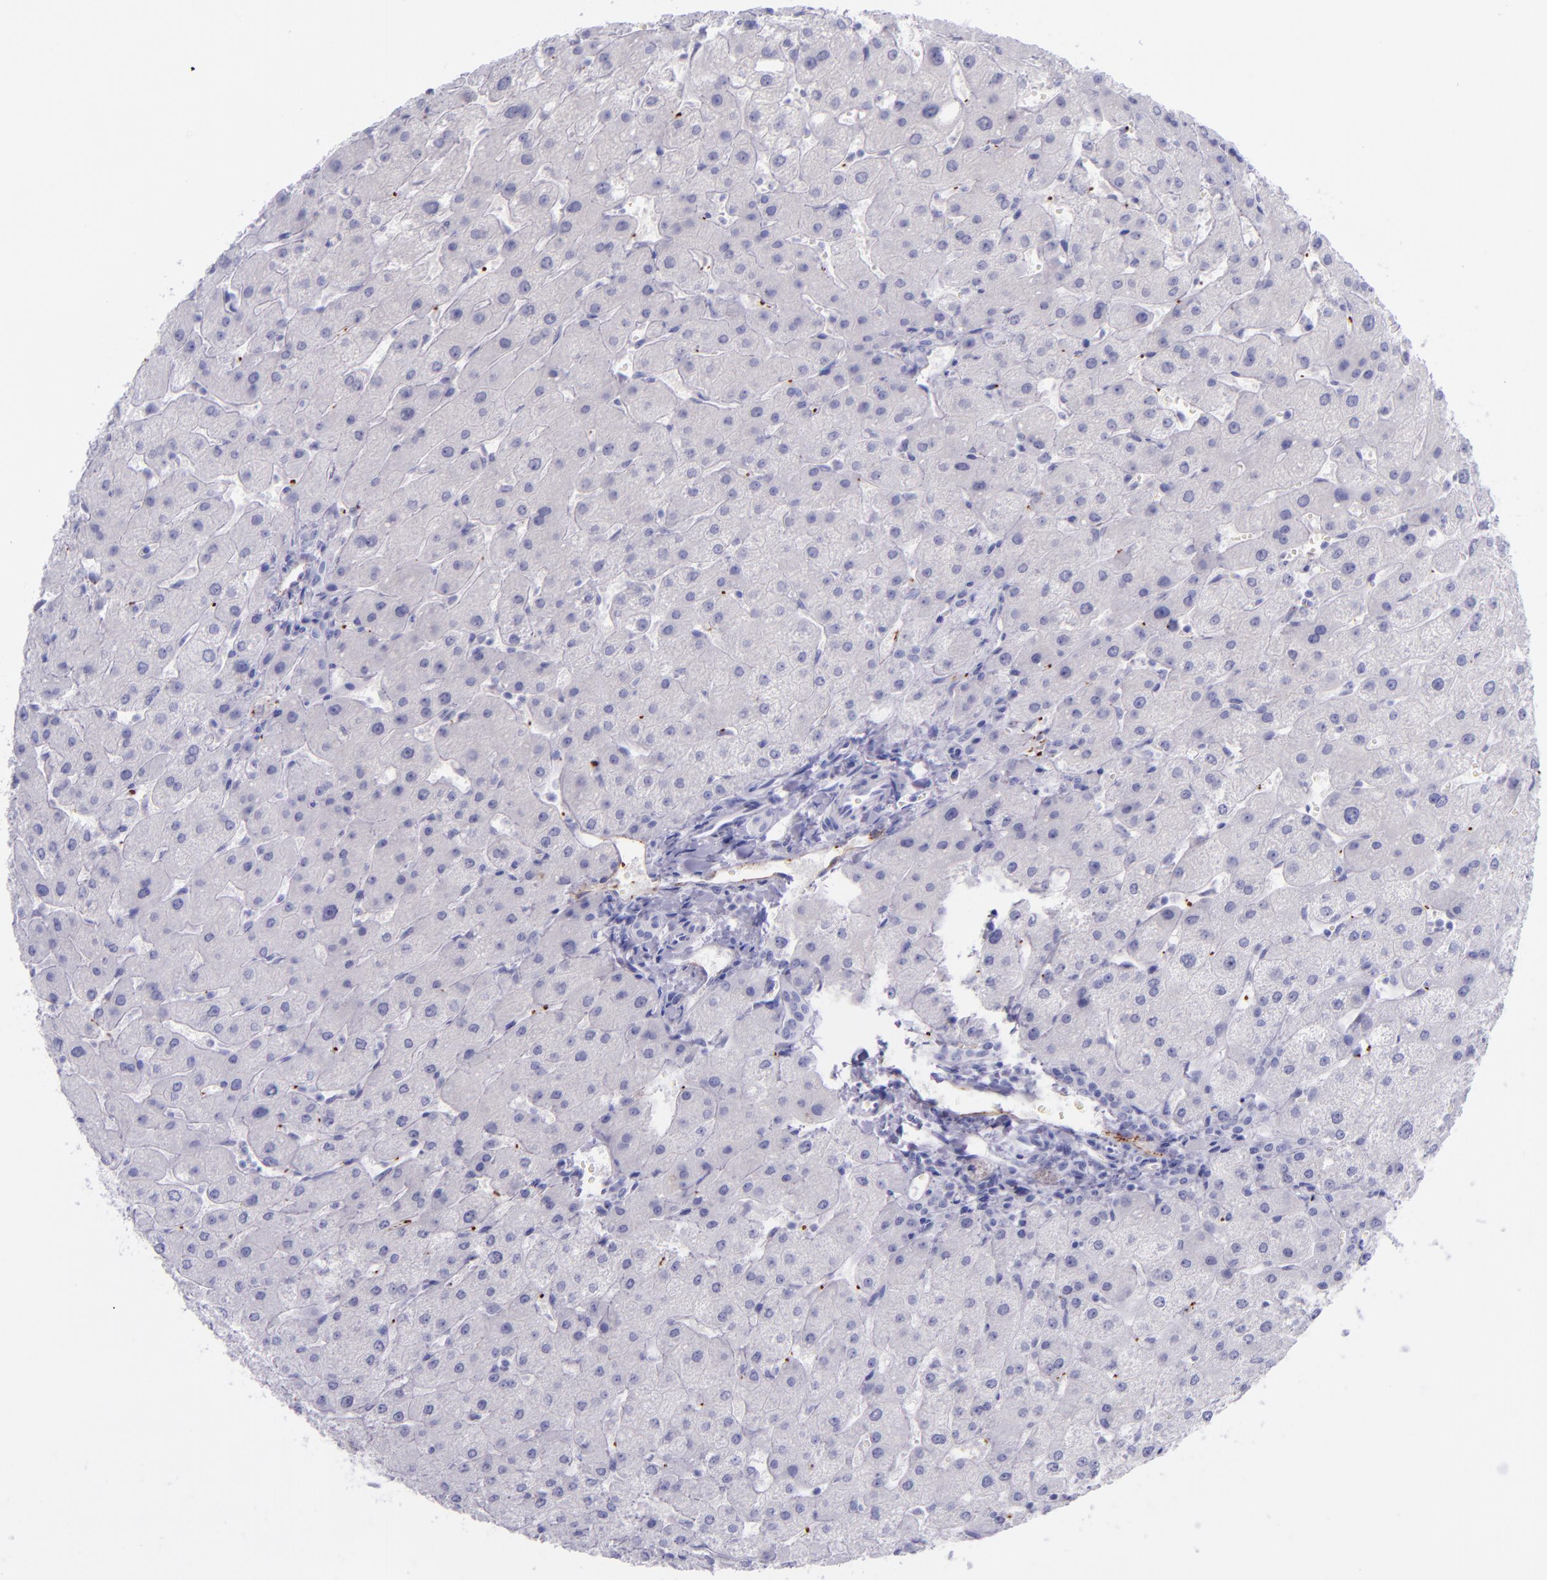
{"staining": {"intensity": "negative", "quantity": "none", "location": "none"}, "tissue": "liver", "cell_type": "Cholangiocytes", "image_type": "normal", "snomed": [{"axis": "morphology", "description": "Normal tissue, NOS"}, {"axis": "topography", "description": "Liver"}], "caption": "A histopathology image of liver stained for a protein demonstrates no brown staining in cholangiocytes. The staining was performed using DAB to visualize the protein expression in brown, while the nuclei were stained in blue with hematoxylin (Magnification: 20x).", "gene": "SELE", "patient": {"sex": "male", "age": 67}}